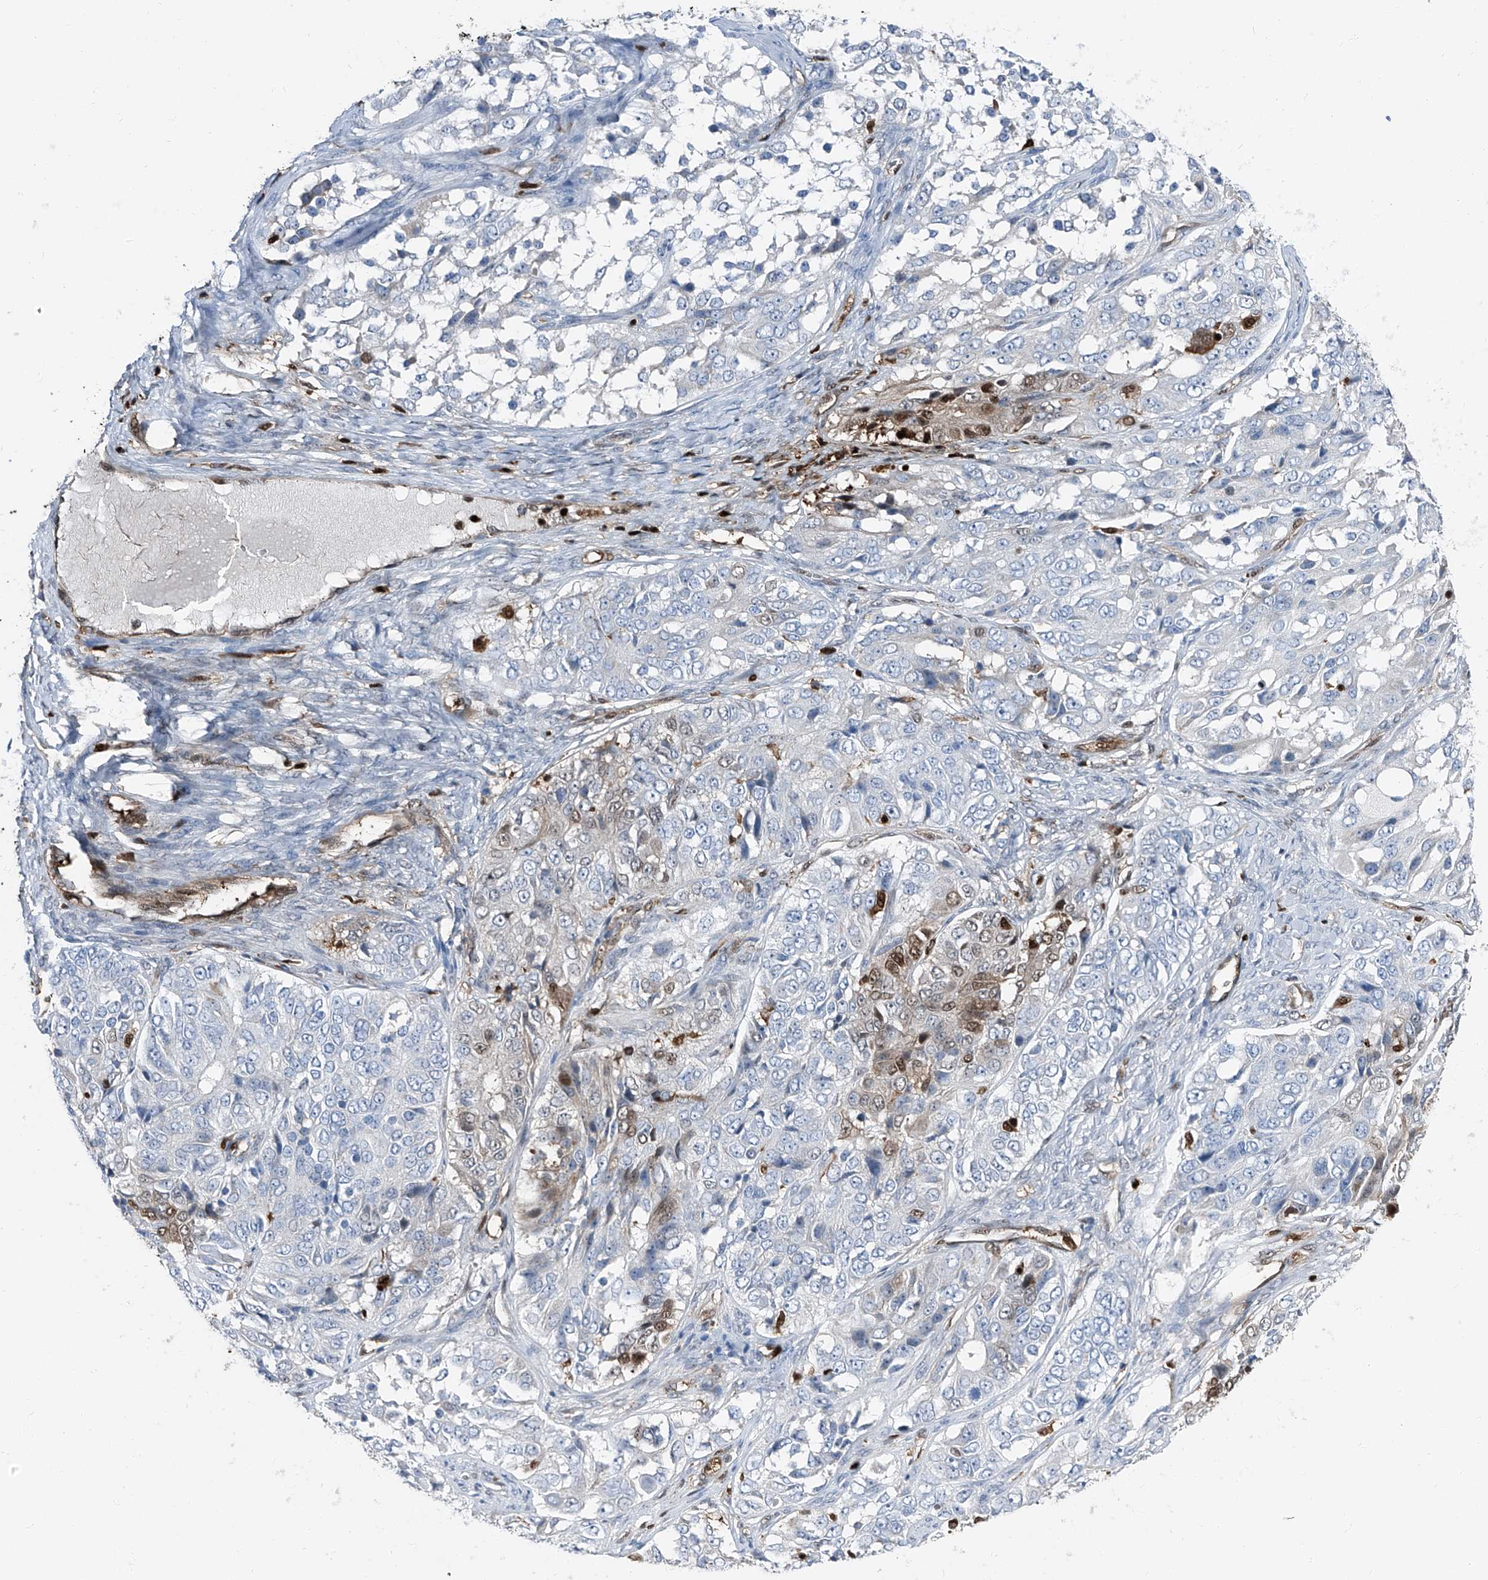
{"staining": {"intensity": "moderate", "quantity": "<25%", "location": "cytoplasmic/membranous,nuclear"}, "tissue": "ovarian cancer", "cell_type": "Tumor cells", "image_type": "cancer", "snomed": [{"axis": "morphology", "description": "Carcinoma, endometroid"}, {"axis": "topography", "description": "Ovary"}], "caption": "This photomicrograph displays ovarian endometroid carcinoma stained with immunohistochemistry (IHC) to label a protein in brown. The cytoplasmic/membranous and nuclear of tumor cells show moderate positivity for the protein. Nuclei are counter-stained blue.", "gene": "PSMB10", "patient": {"sex": "female", "age": 51}}